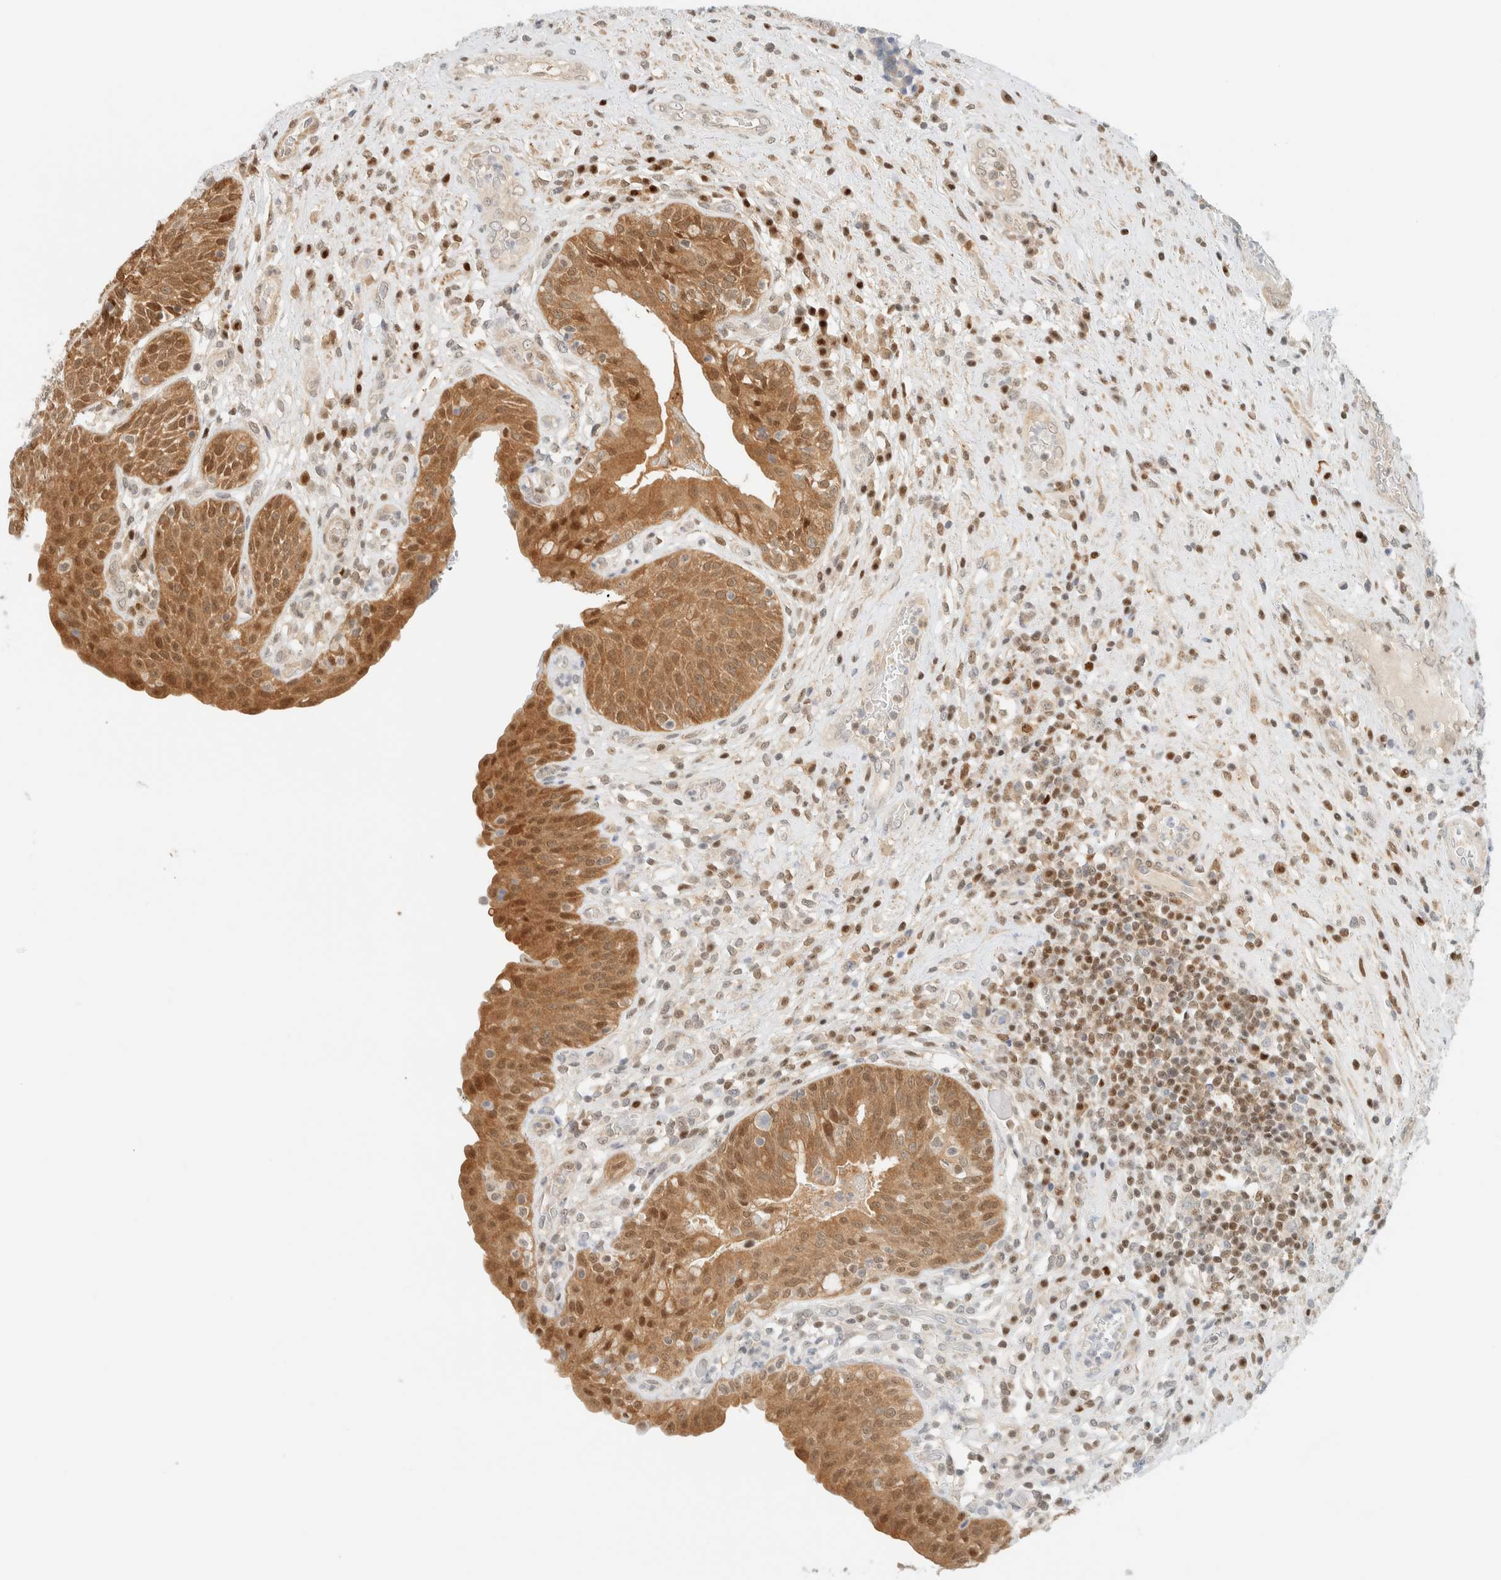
{"staining": {"intensity": "moderate", "quantity": ">75%", "location": "cytoplasmic/membranous,nuclear"}, "tissue": "urinary bladder", "cell_type": "Urothelial cells", "image_type": "normal", "snomed": [{"axis": "morphology", "description": "Normal tissue, NOS"}, {"axis": "topography", "description": "Urinary bladder"}], "caption": "Urinary bladder was stained to show a protein in brown. There is medium levels of moderate cytoplasmic/membranous,nuclear staining in about >75% of urothelial cells.", "gene": "ZBTB37", "patient": {"sex": "female", "age": 62}}